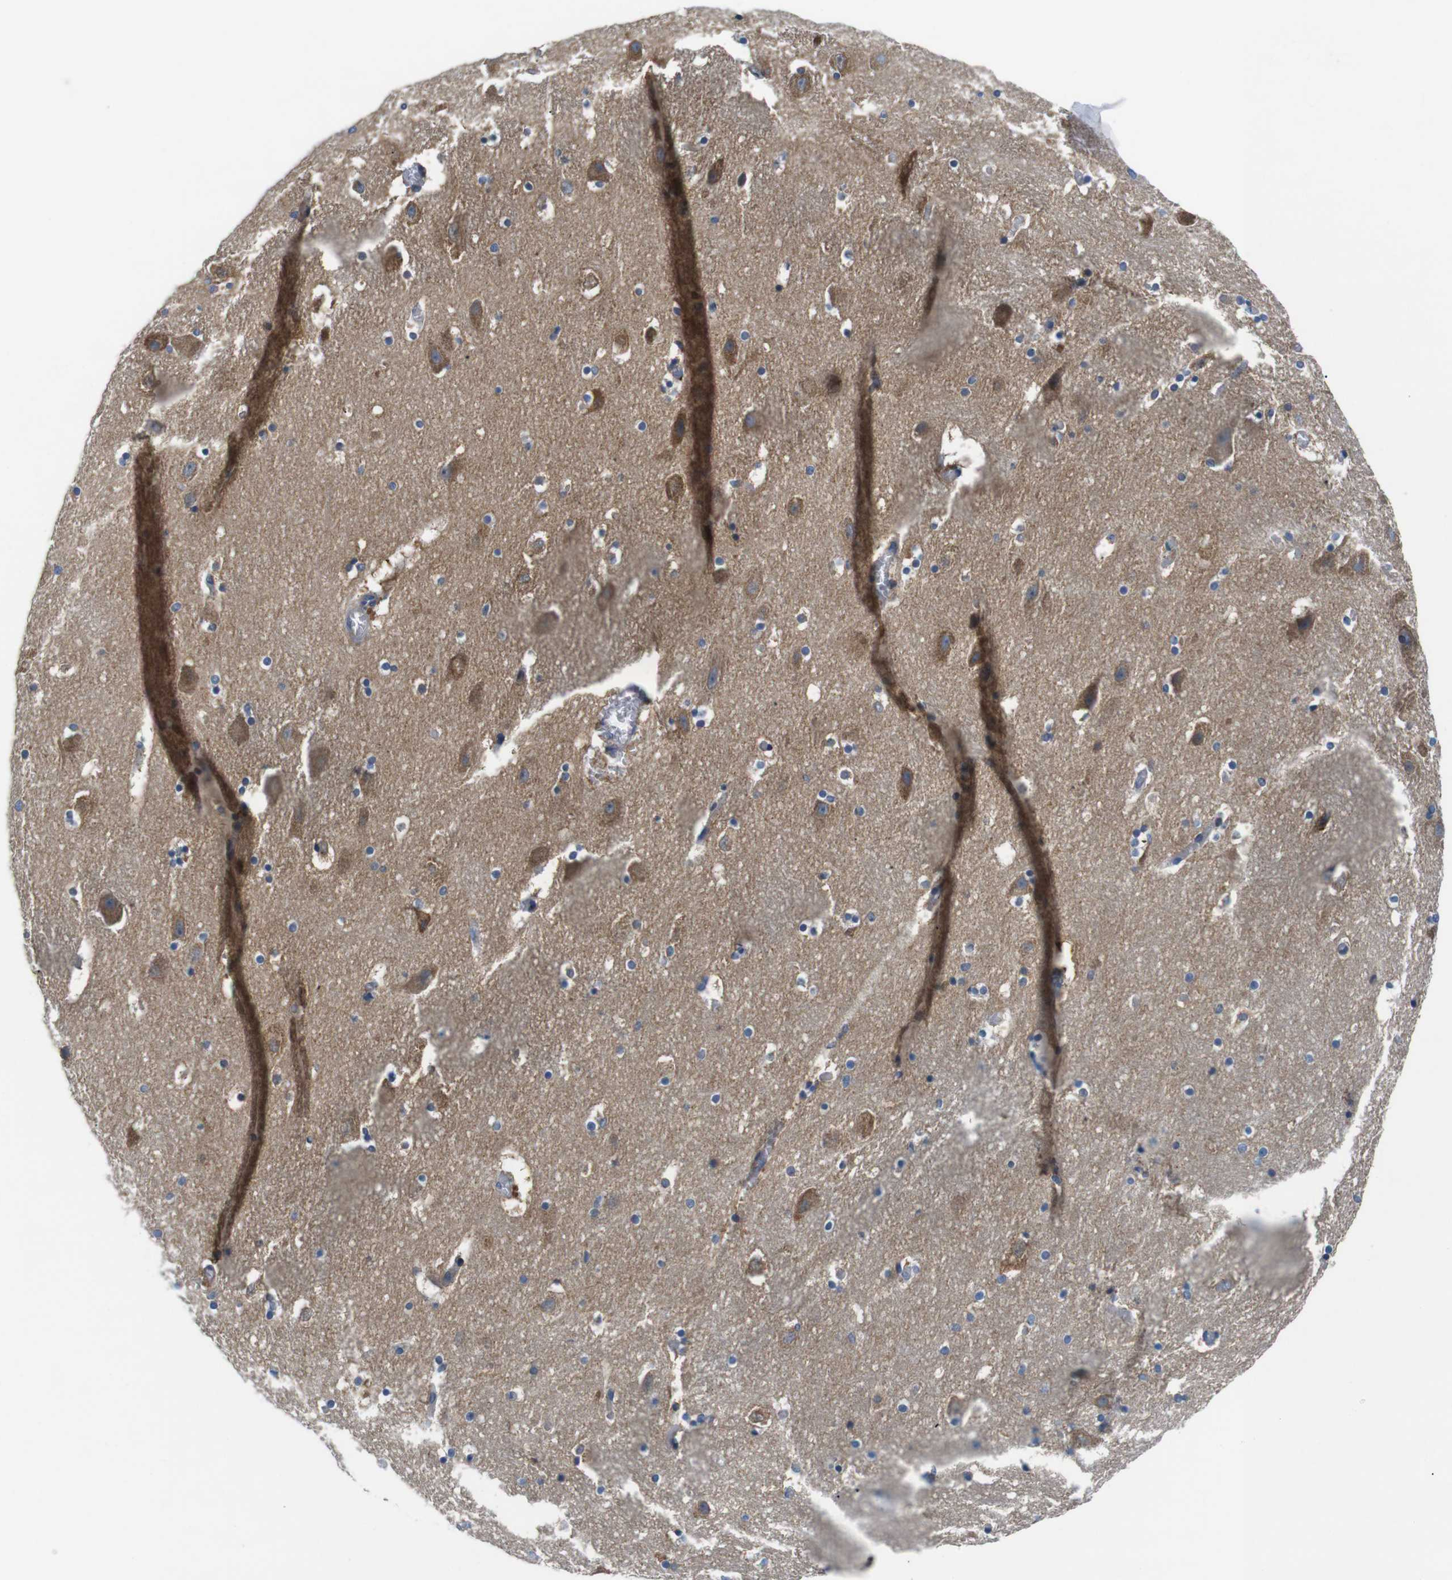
{"staining": {"intensity": "negative", "quantity": "none", "location": "none"}, "tissue": "hippocampus", "cell_type": "Glial cells", "image_type": "normal", "snomed": [{"axis": "morphology", "description": "Normal tissue, NOS"}, {"axis": "topography", "description": "Hippocampus"}], "caption": "IHC histopathology image of benign hippocampus stained for a protein (brown), which shows no staining in glial cells.", "gene": "JAK1", "patient": {"sex": "male", "age": 45}}